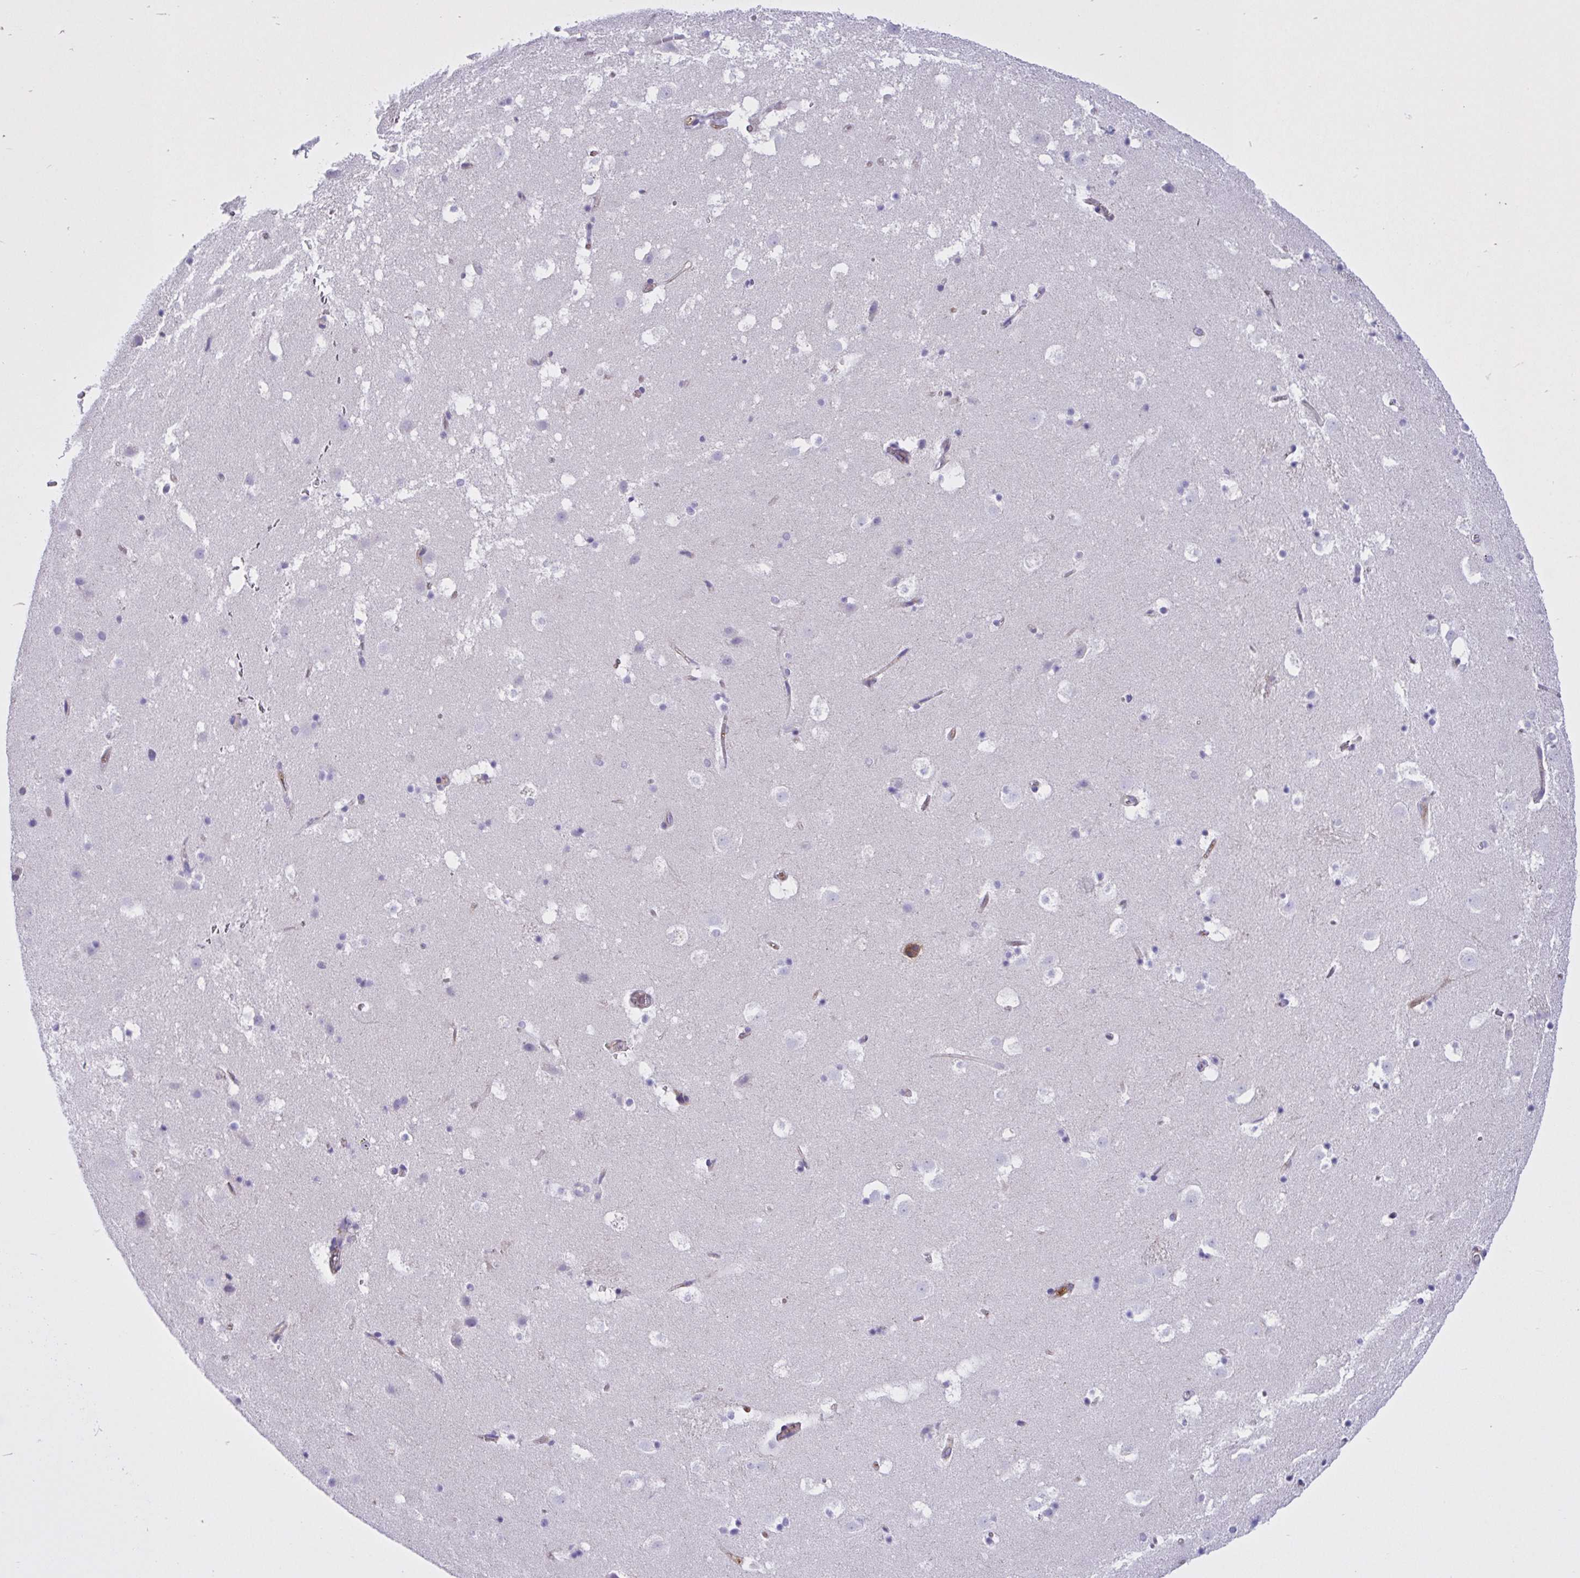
{"staining": {"intensity": "negative", "quantity": "none", "location": "none"}, "tissue": "caudate", "cell_type": "Glial cells", "image_type": "normal", "snomed": [{"axis": "morphology", "description": "Normal tissue, NOS"}, {"axis": "topography", "description": "Lateral ventricle wall"}], "caption": "The histopathology image displays no staining of glial cells in normal caudate. (Brightfield microscopy of DAB (3,3'-diaminobenzidine) immunohistochemistry at high magnification).", "gene": "OR51M1", "patient": {"sex": "male", "age": 37}}